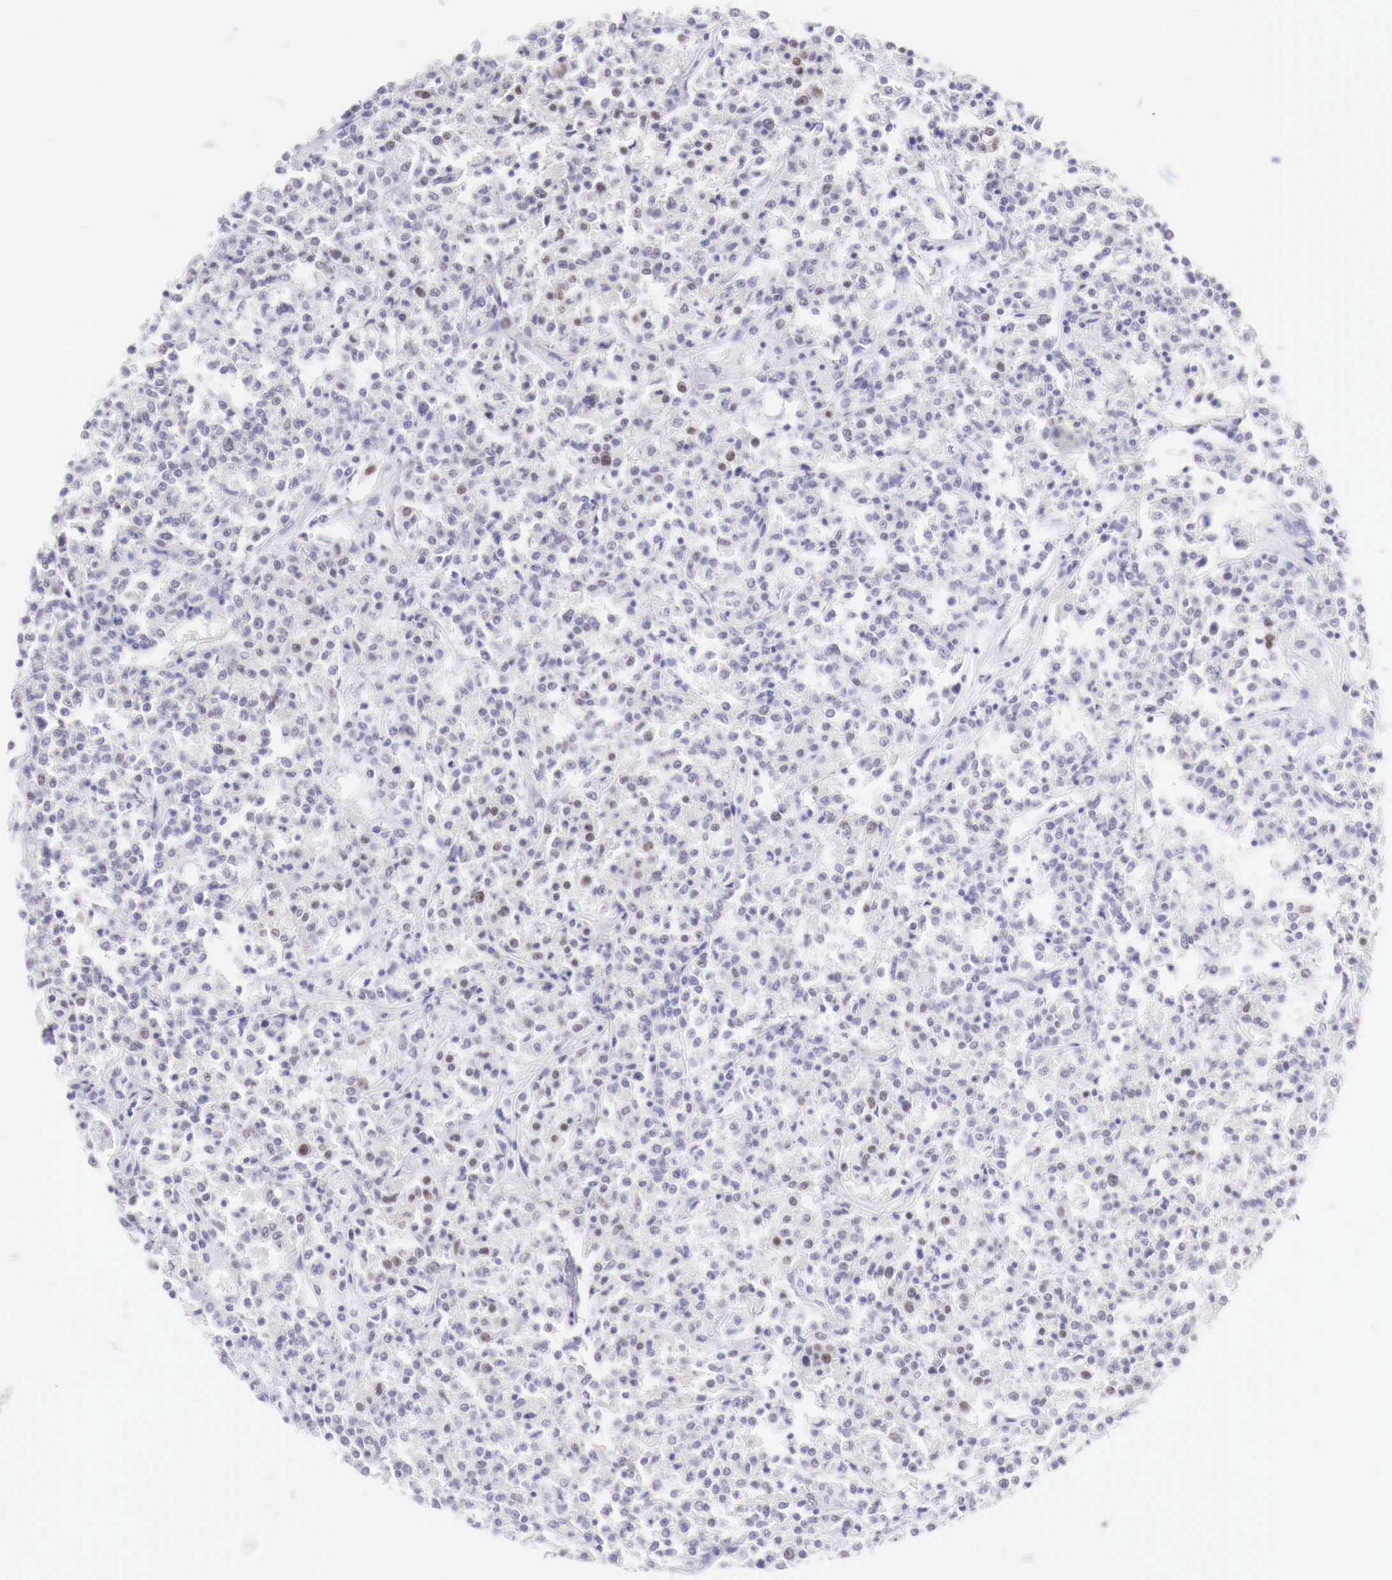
{"staining": {"intensity": "negative", "quantity": "none", "location": "none"}, "tissue": "lymphoma", "cell_type": "Tumor cells", "image_type": "cancer", "snomed": [{"axis": "morphology", "description": "Malignant lymphoma, non-Hodgkin's type, Low grade"}, {"axis": "topography", "description": "Small intestine"}], "caption": "Tumor cells show no significant staining in lymphoma.", "gene": "BCL6", "patient": {"sex": "female", "age": 59}}